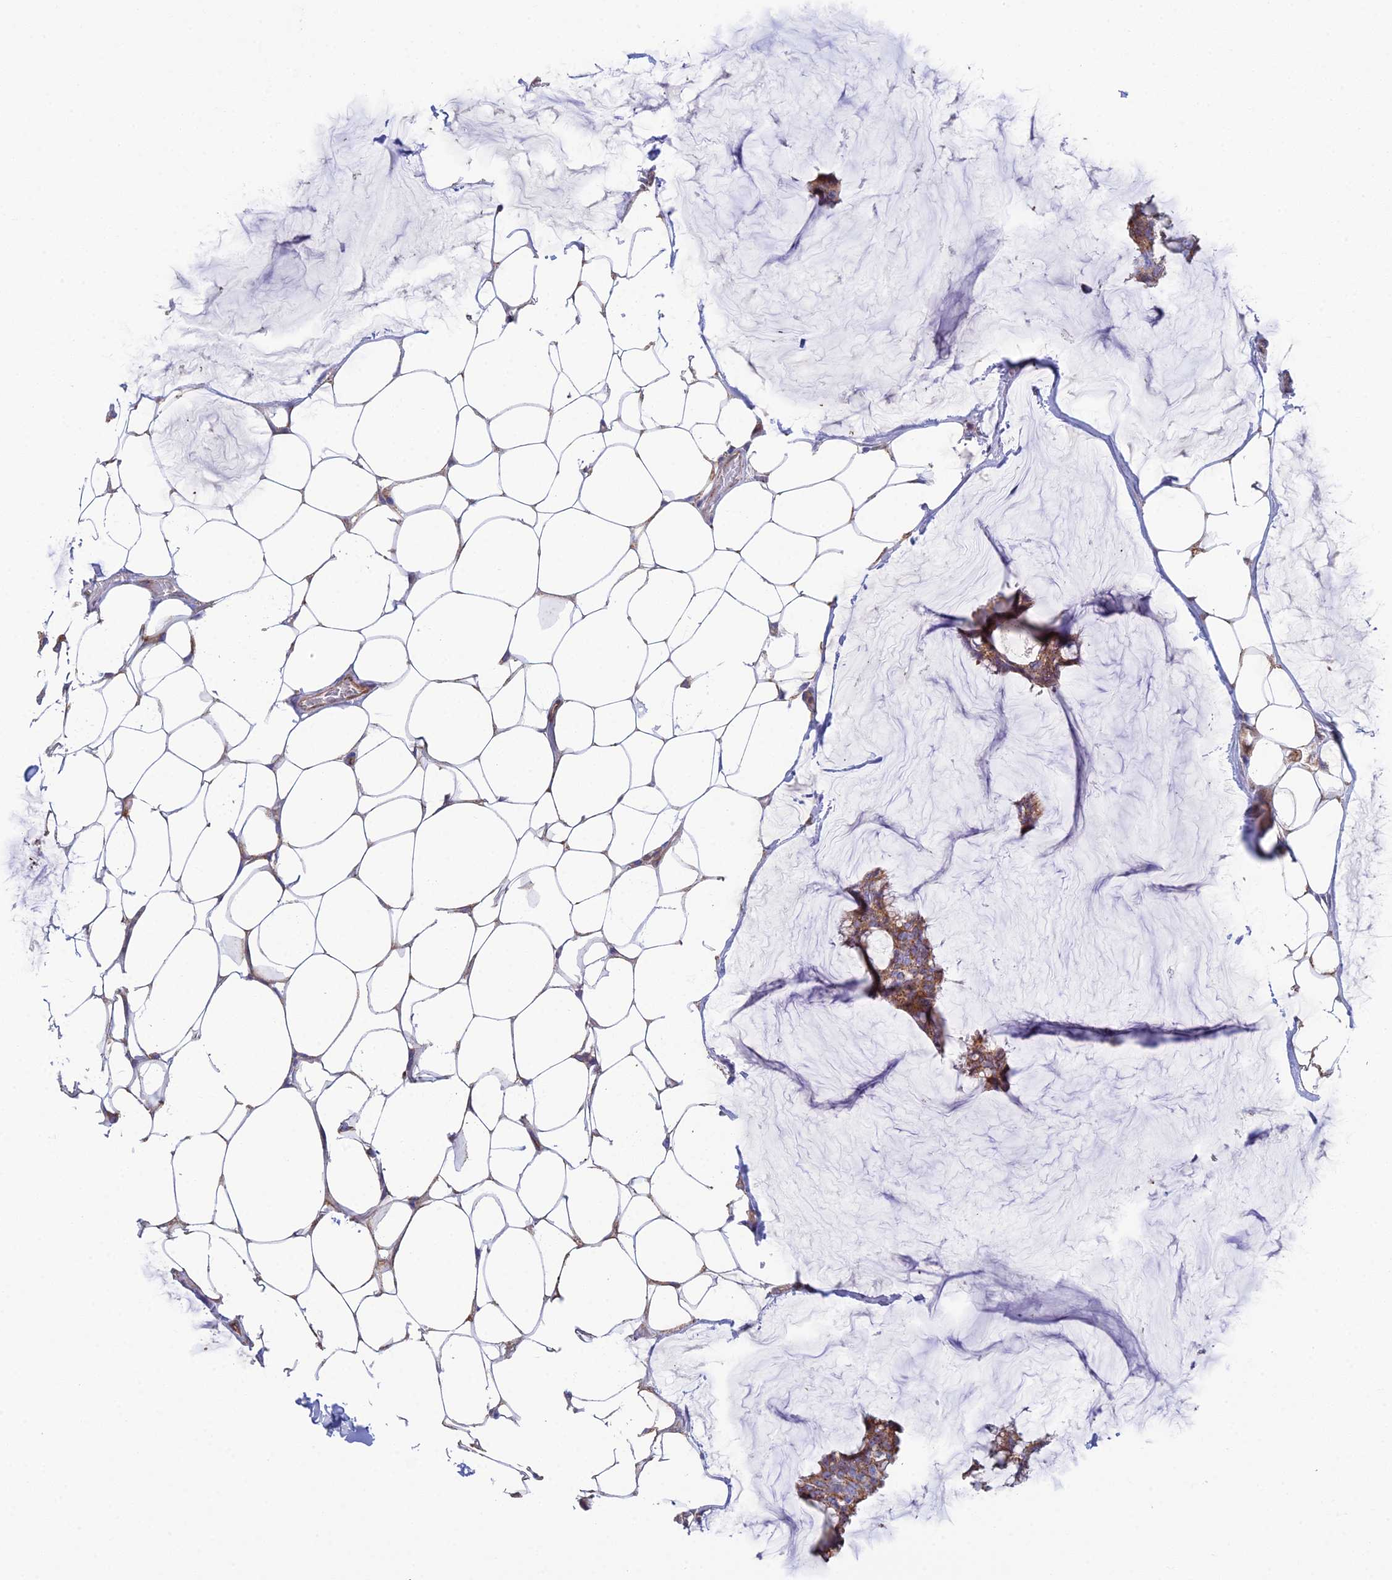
{"staining": {"intensity": "moderate", "quantity": ">75%", "location": "cytoplasmic/membranous"}, "tissue": "breast cancer", "cell_type": "Tumor cells", "image_type": "cancer", "snomed": [{"axis": "morphology", "description": "Duct carcinoma"}, {"axis": "topography", "description": "Breast"}], "caption": "Tumor cells show moderate cytoplasmic/membranous expression in approximately >75% of cells in breast cancer (invasive ductal carcinoma). The protein of interest is stained brown, and the nuclei are stained in blue (DAB (3,3'-diaminobenzidine) IHC with brightfield microscopy, high magnification).", "gene": "CSPG4", "patient": {"sex": "female", "age": 93}}